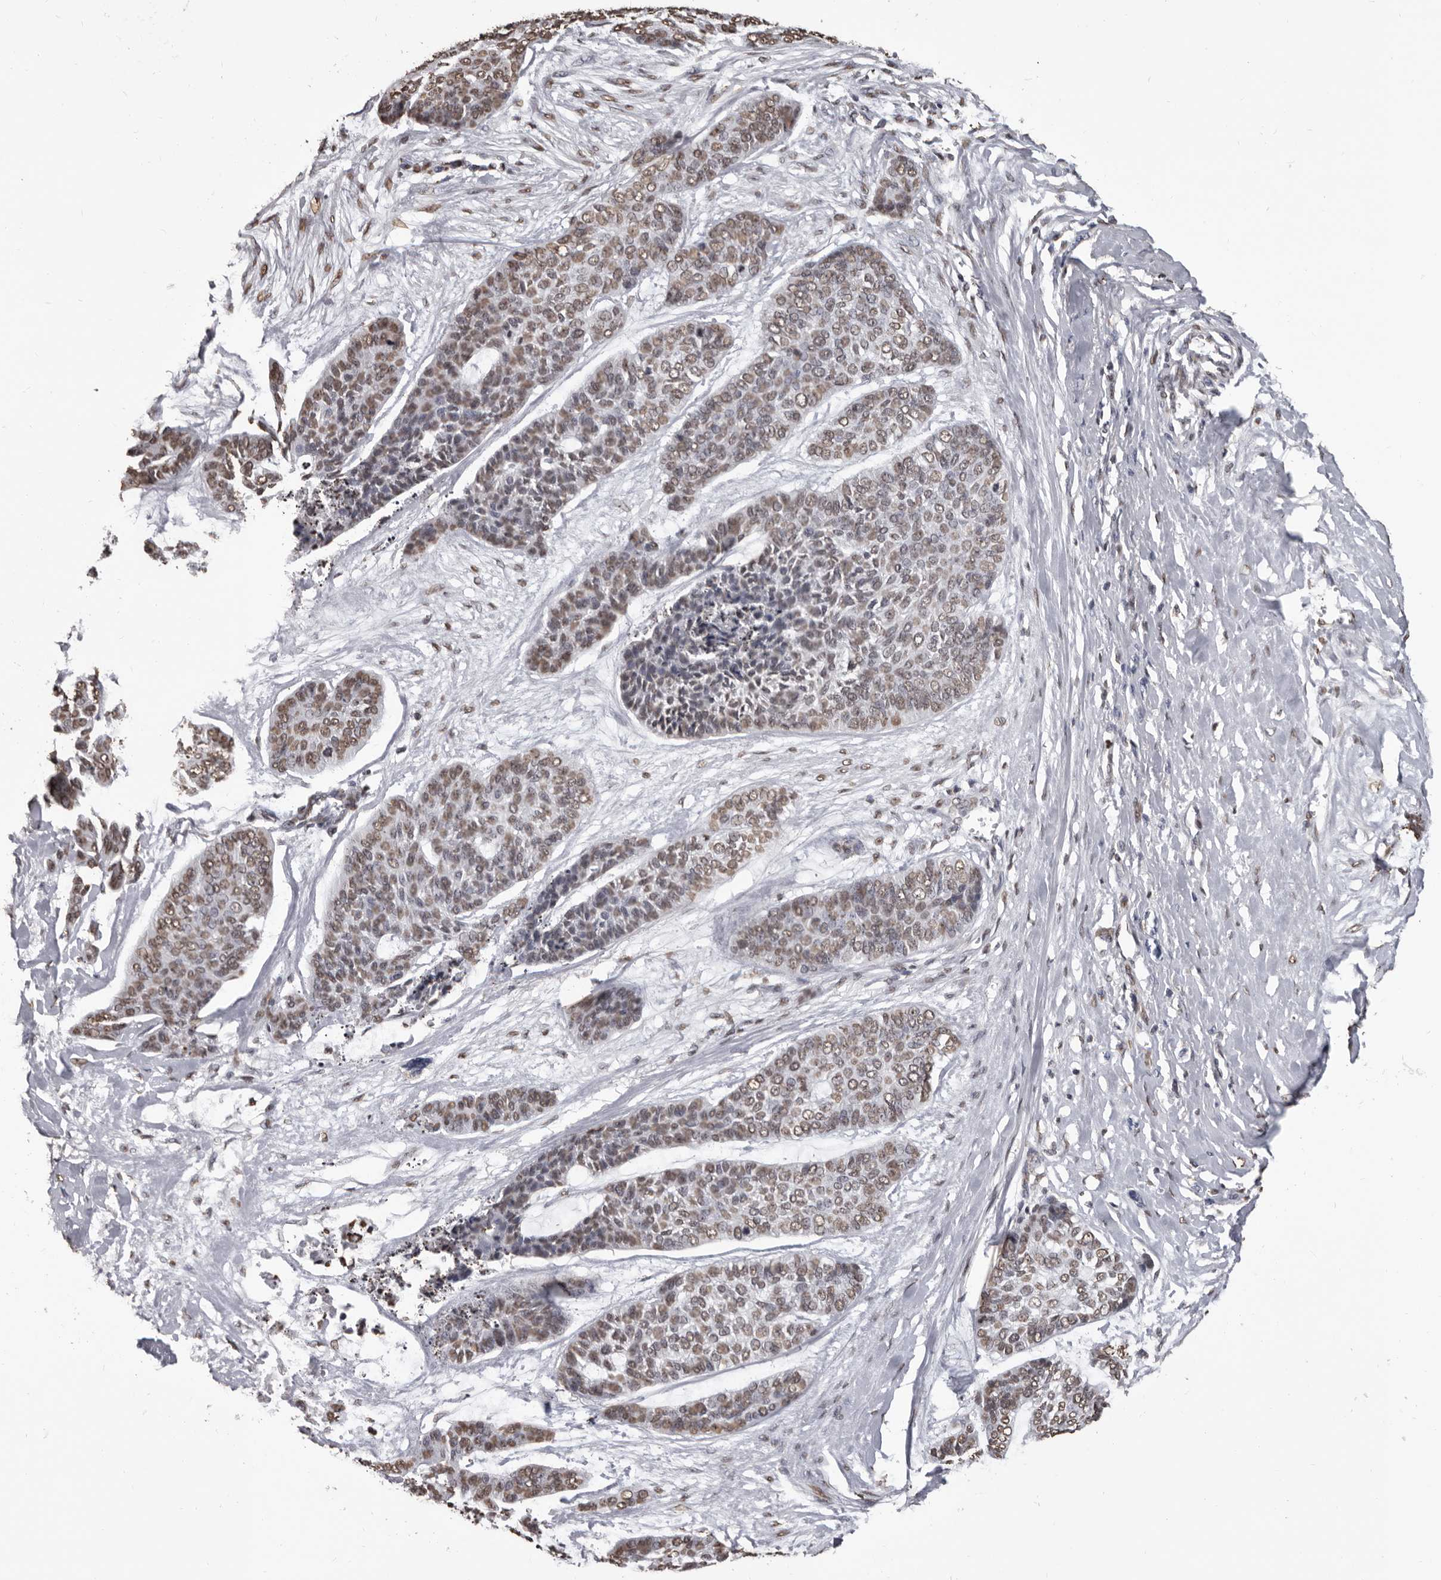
{"staining": {"intensity": "moderate", "quantity": ">75%", "location": "nuclear"}, "tissue": "skin cancer", "cell_type": "Tumor cells", "image_type": "cancer", "snomed": [{"axis": "morphology", "description": "Basal cell carcinoma"}, {"axis": "topography", "description": "Skin"}], "caption": "Skin basal cell carcinoma was stained to show a protein in brown. There is medium levels of moderate nuclear staining in about >75% of tumor cells. Immunohistochemistry (ihc) stains the protein in brown and the nuclei are stained blue.", "gene": "AHR", "patient": {"sex": "female", "age": 64}}